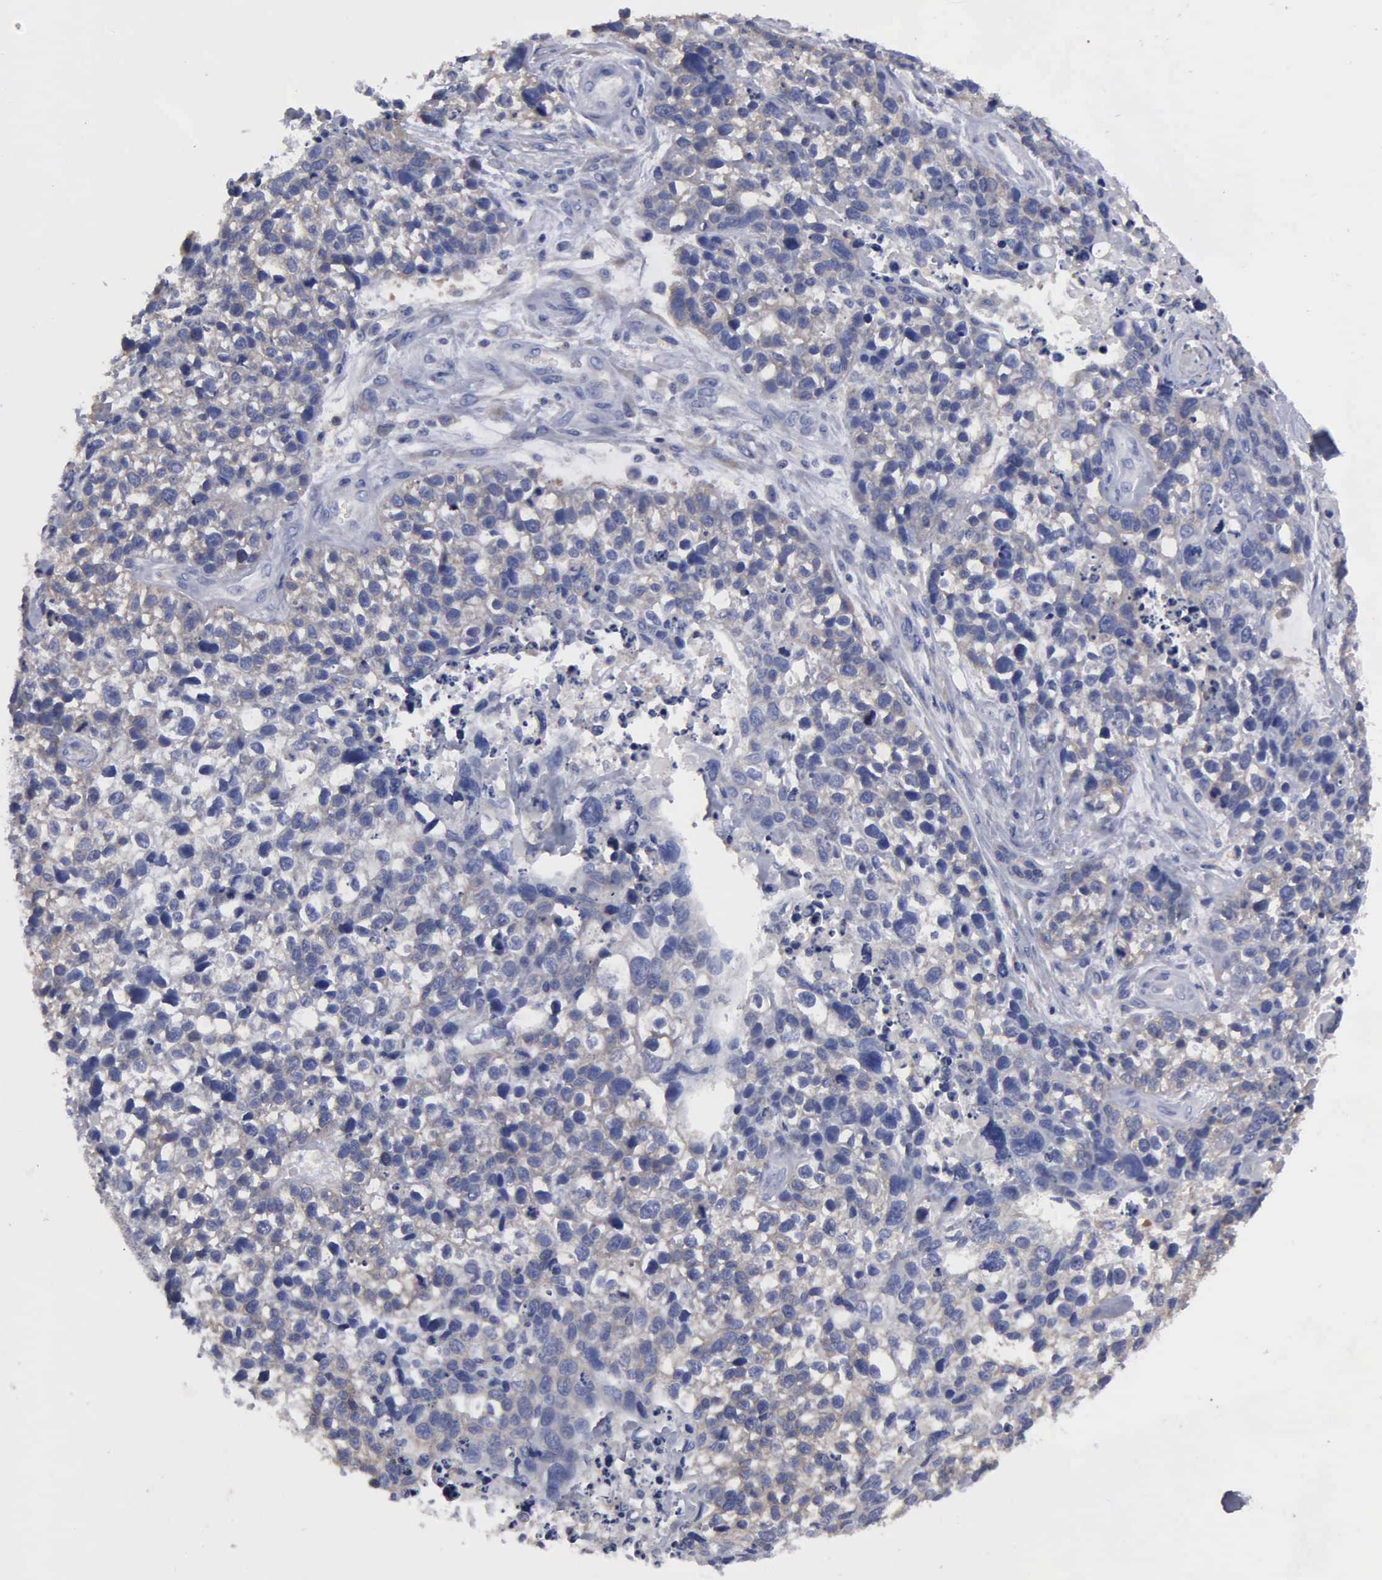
{"staining": {"intensity": "negative", "quantity": "none", "location": "none"}, "tissue": "lung cancer", "cell_type": "Tumor cells", "image_type": "cancer", "snomed": [{"axis": "morphology", "description": "Squamous cell carcinoma, NOS"}, {"axis": "topography", "description": "Lymph node"}, {"axis": "topography", "description": "Lung"}], "caption": "Protein analysis of lung cancer (squamous cell carcinoma) shows no significant expression in tumor cells. (DAB (3,3'-diaminobenzidine) IHC visualized using brightfield microscopy, high magnification).", "gene": "G6PD", "patient": {"sex": "male", "age": 74}}